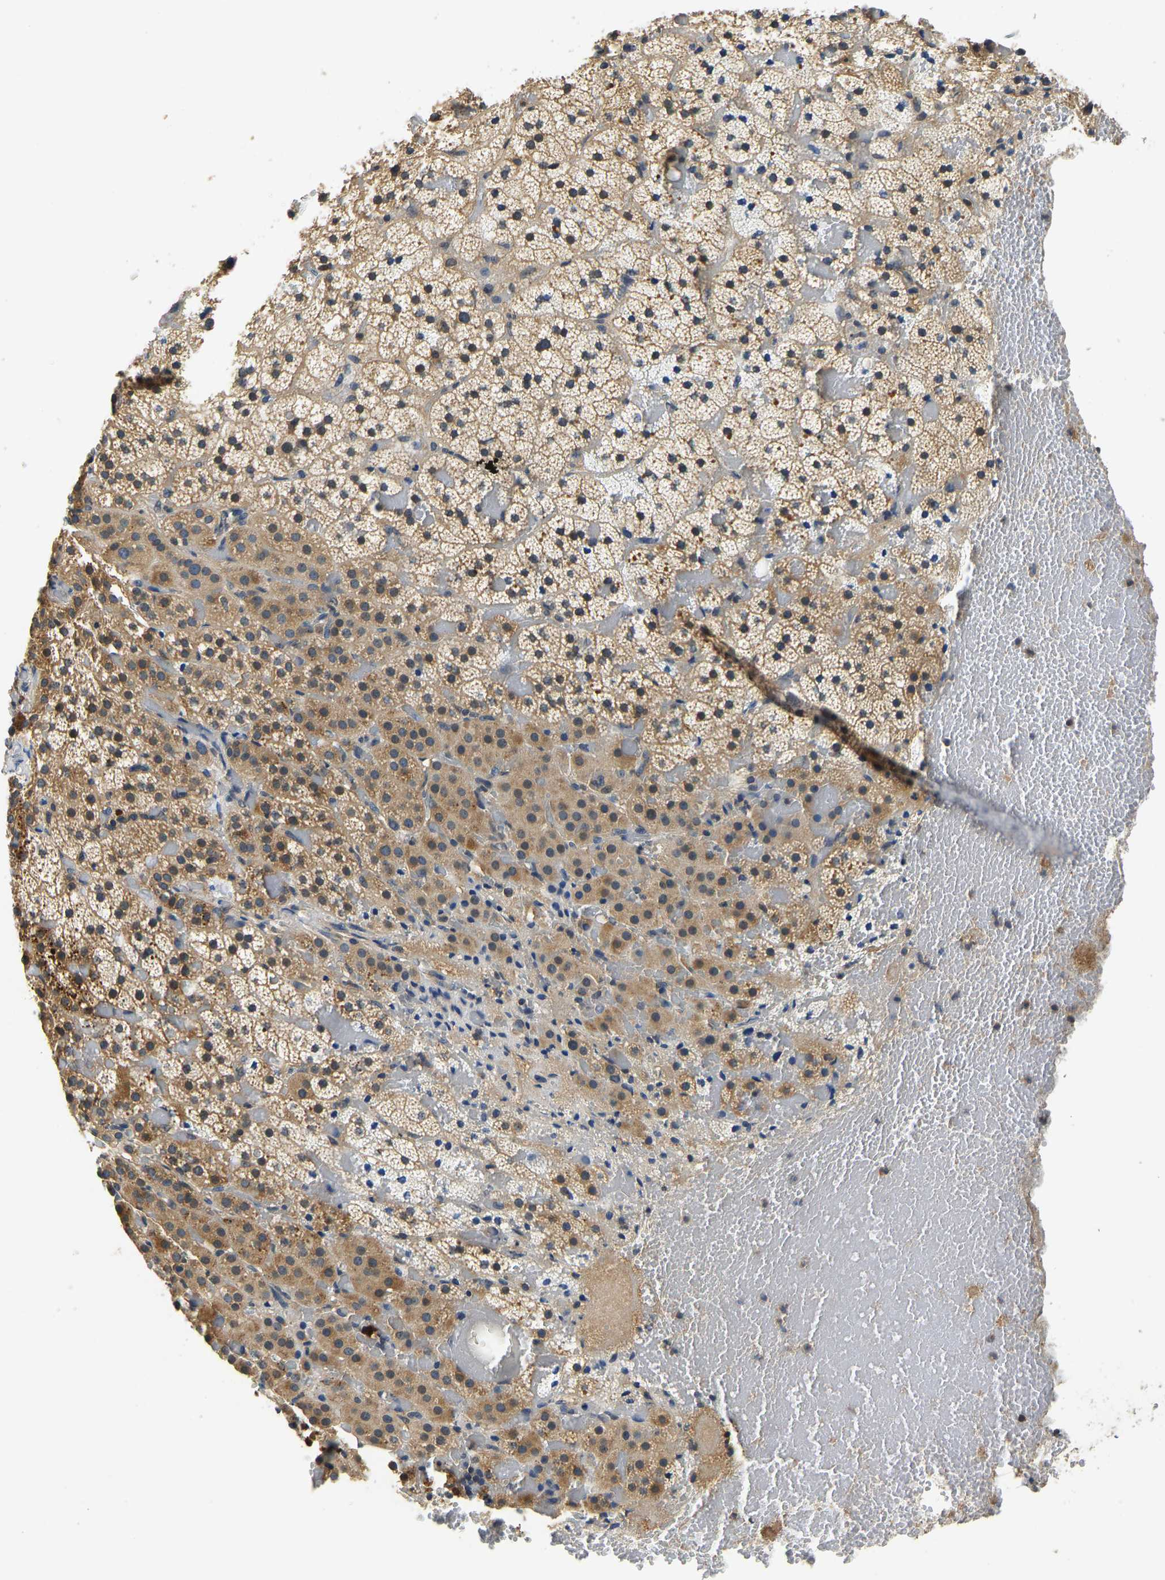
{"staining": {"intensity": "moderate", "quantity": "25%-75%", "location": "cytoplasmic/membranous"}, "tissue": "adrenal gland", "cell_type": "Glandular cells", "image_type": "normal", "snomed": [{"axis": "morphology", "description": "Normal tissue, NOS"}, {"axis": "topography", "description": "Adrenal gland"}], "caption": "Glandular cells exhibit medium levels of moderate cytoplasmic/membranous expression in approximately 25%-75% of cells in unremarkable adrenal gland.", "gene": "RESF1", "patient": {"sex": "female", "age": 59}}